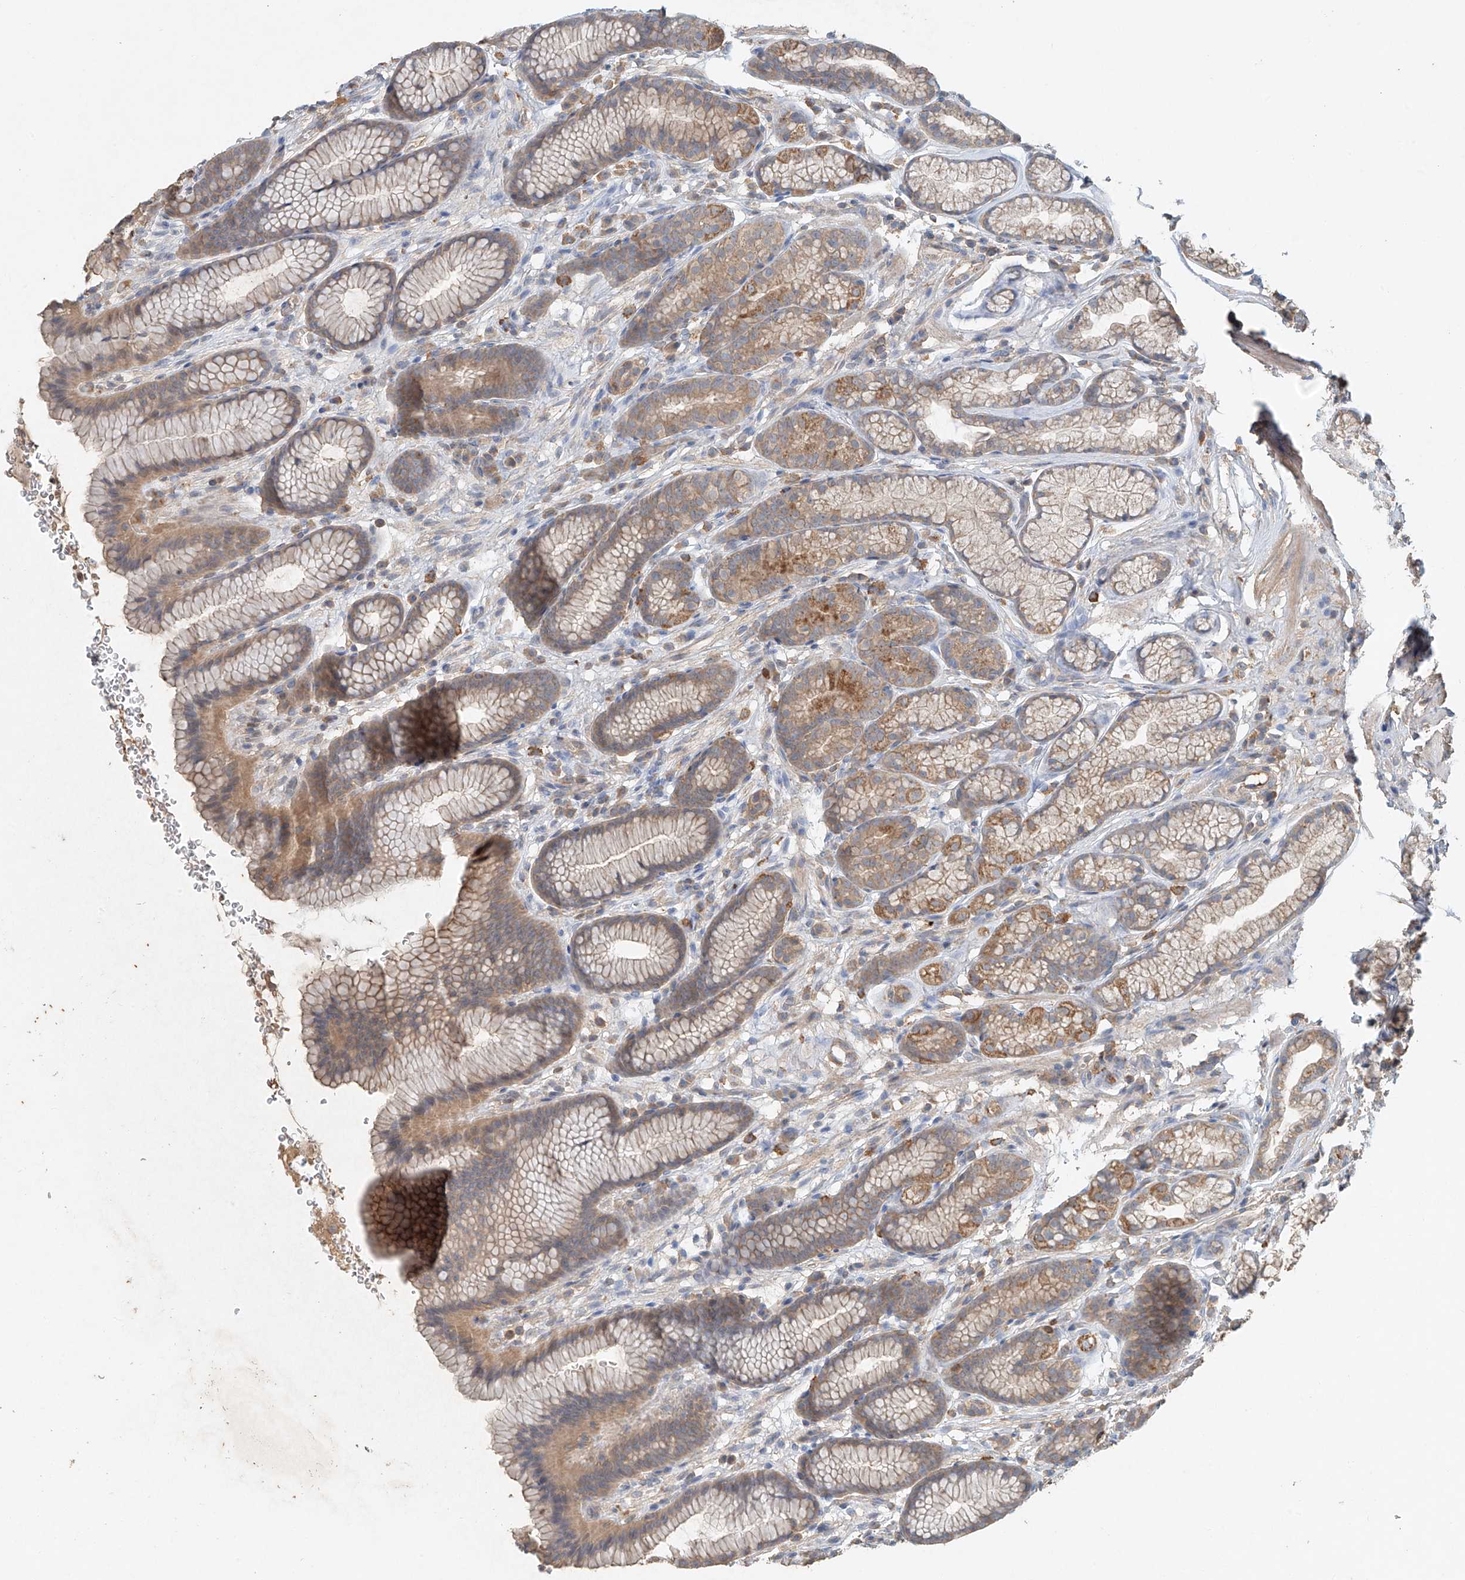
{"staining": {"intensity": "moderate", "quantity": ">75%", "location": "cytoplasmic/membranous"}, "tissue": "stomach", "cell_type": "Glandular cells", "image_type": "normal", "snomed": [{"axis": "morphology", "description": "Normal tissue, NOS"}, {"axis": "topography", "description": "Stomach"}], "caption": "Moderate cytoplasmic/membranous protein positivity is seen in approximately >75% of glandular cells in stomach.", "gene": "GNB1L", "patient": {"sex": "male", "age": 42}}